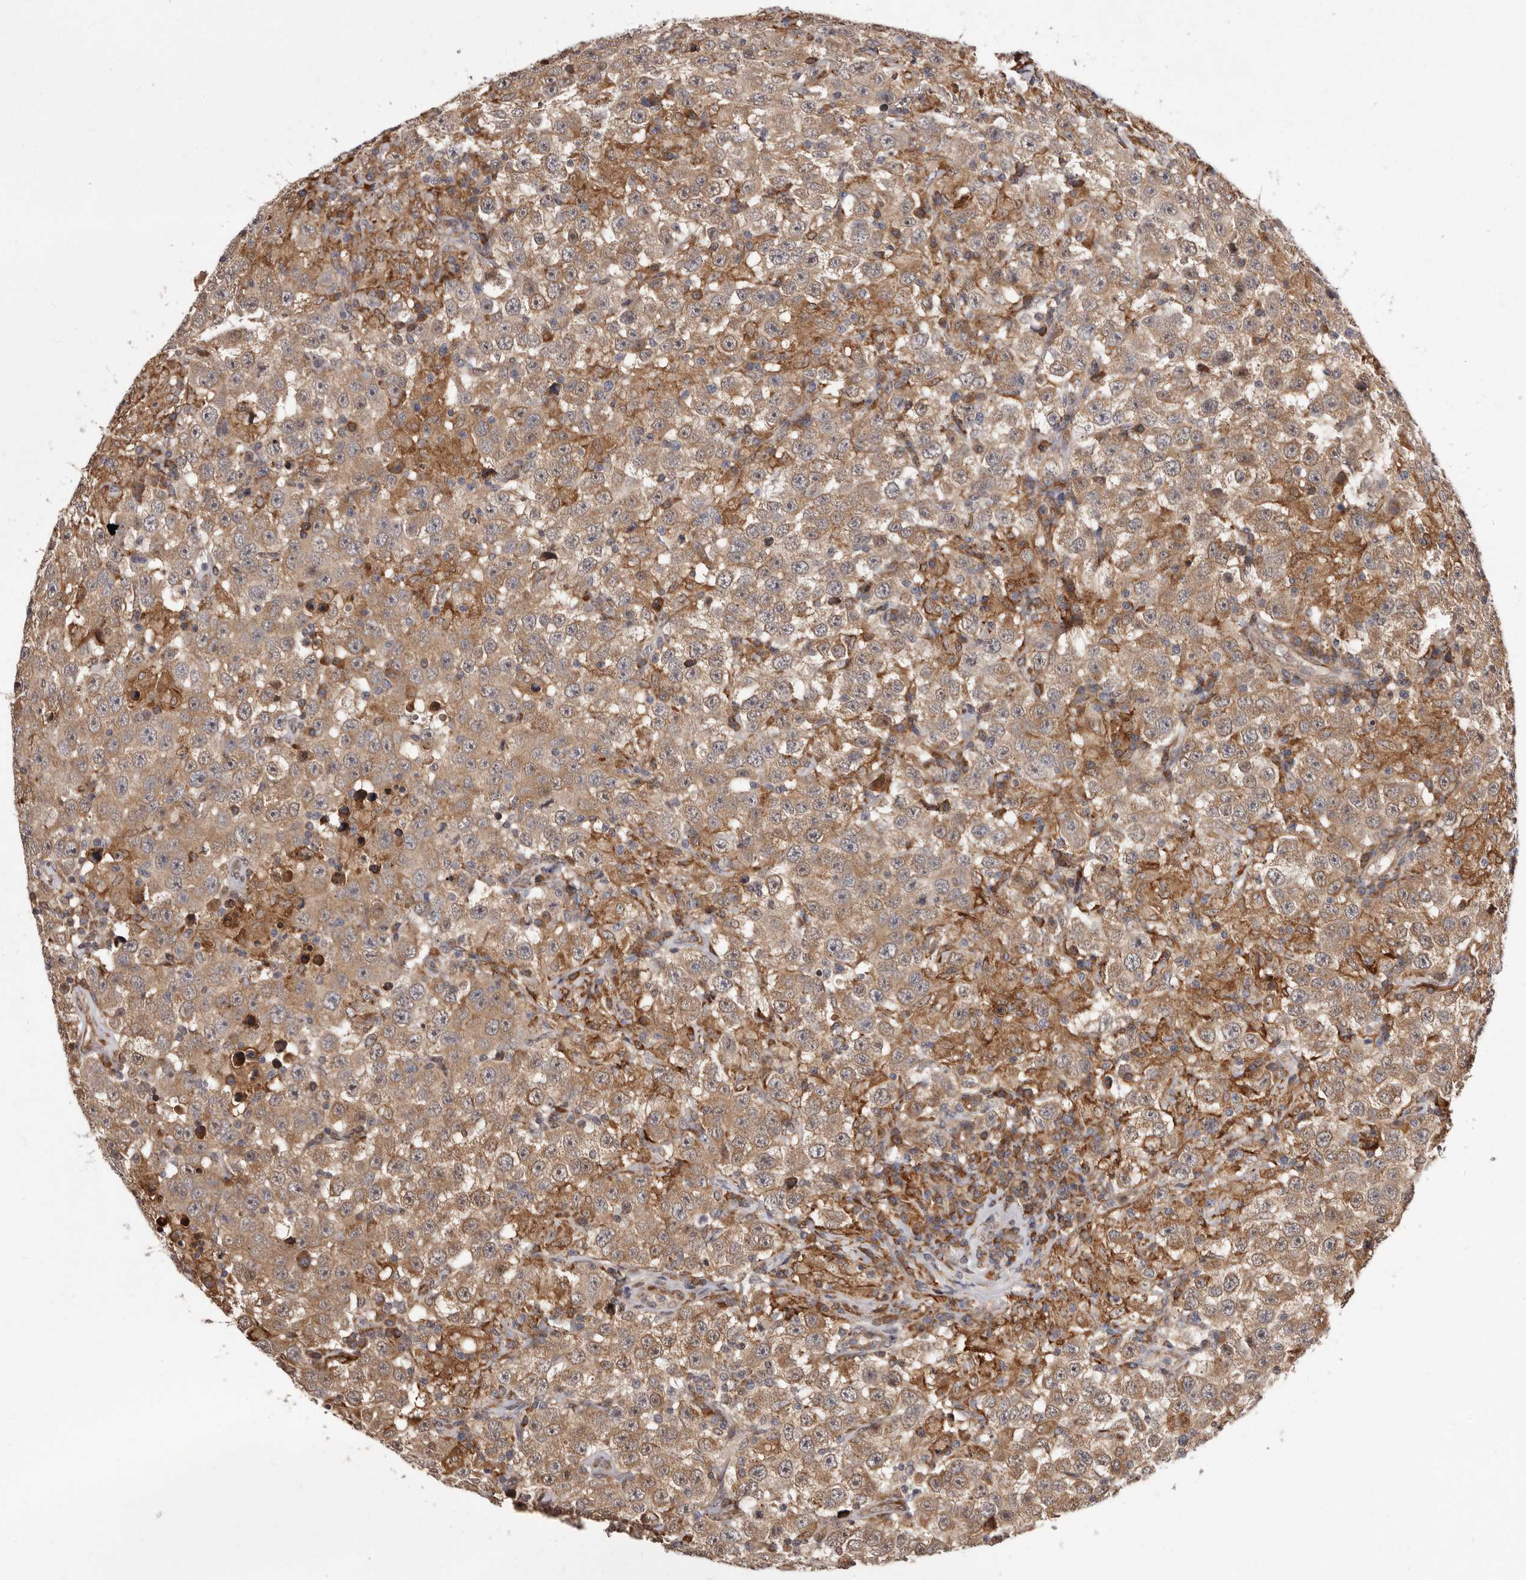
{"staining": {"intensity": "moderate", "quantity": ">75%", "location": "cytoplasmic/membranous"}, "tissue": "testis cancer", "cell_type": "Tumor cells", "image_type": "cancer", "snomed": [{"axis": "morphology", "description": "Seminoma, NOS"}, {"axis": "topography", "description": "Testis"}], "caption": "Seminoma (testis) was stained to show a protein in brown. There is medium levels of moderate cytoplasmic/membranous positivity in about >75% of tumor cells. (DAB IHC with brightfield microscopy, high magnification).", "gene": "RRM2B", "patient": {"sex": "male", "age": 41}}